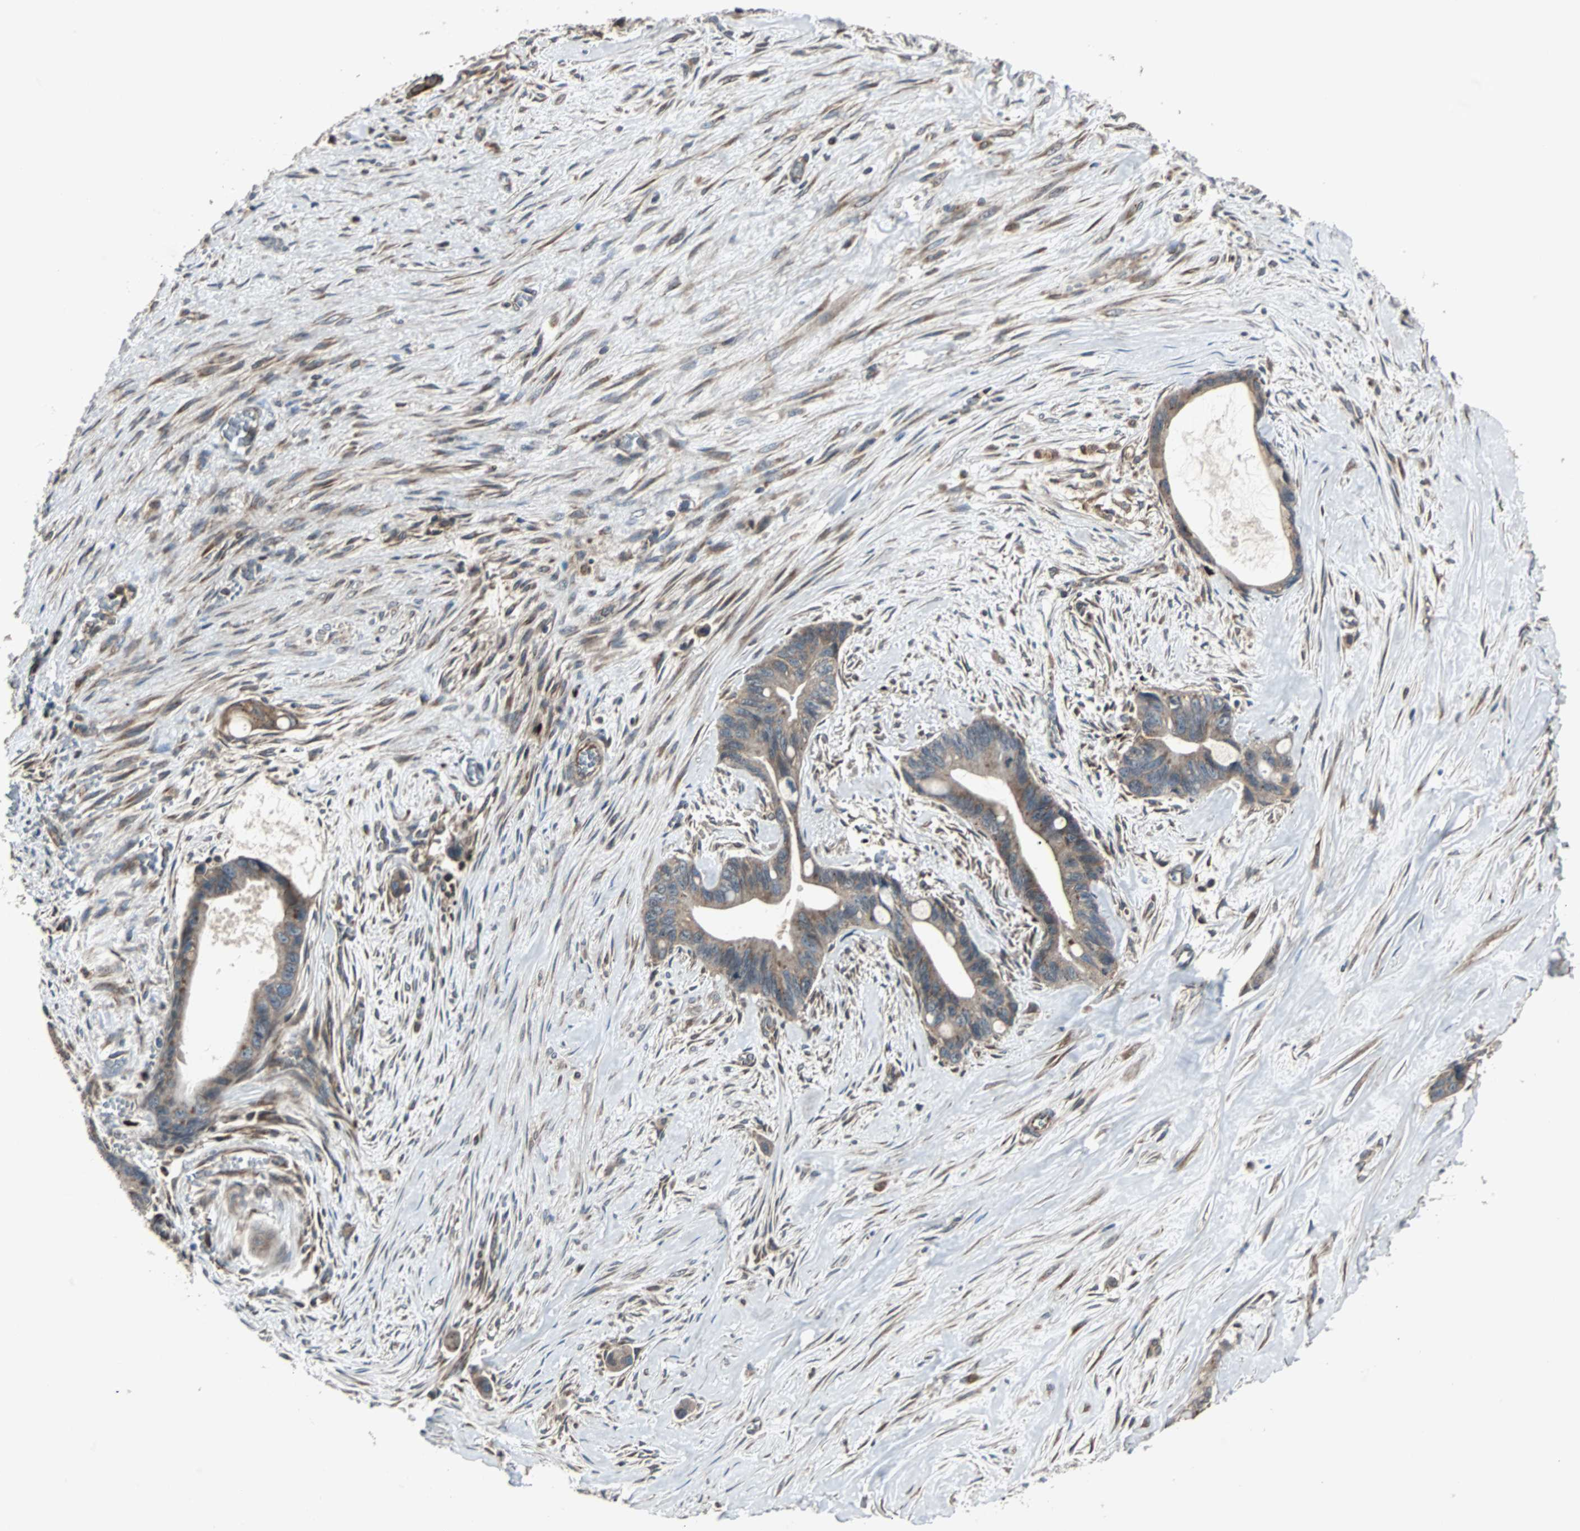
{"staining": {"intensity": "moderate", "quantity": ">75%", "location": "cytoplasmic/membranous"}, "tissue": "liver cancer", "cell_type": "Tumor cells", "image_type": "cancer", "snomed": [{"axis": "morphology", "description": "Cholangiocarcinoma"}, {"axis": "topography", "description": "Liver"}], "caption": "Immunohistochemistry of human liver cancer demonstrates medium levels of moderate cytoplasmic/membranous staining in approximately >75% of tumor cells.", "gene": "RAB7A", "patient": {"sex": "female", "age": 55}}